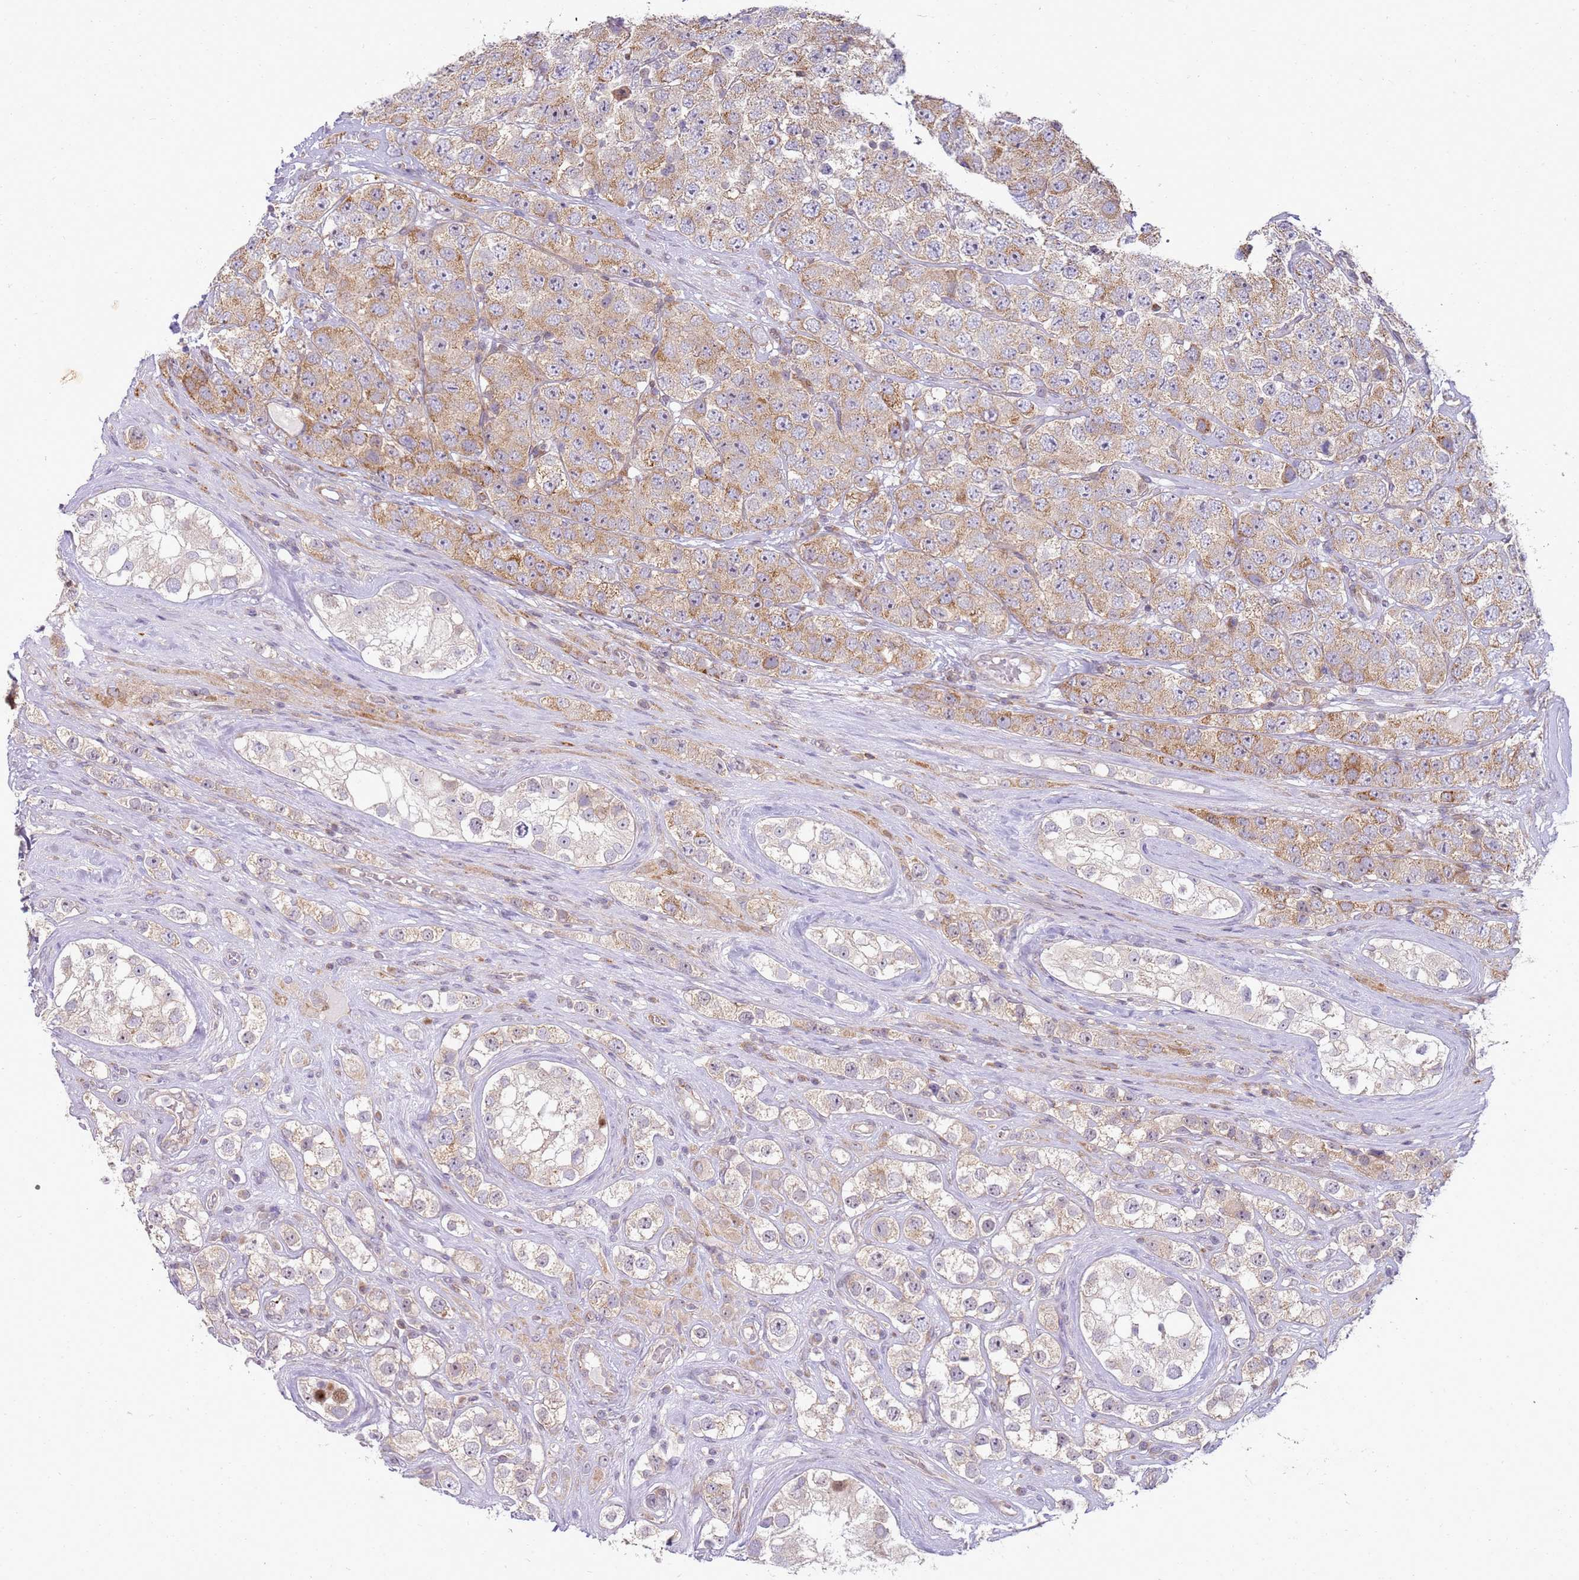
{"staining": {"intensity": "moderate", "quantity": ">75%", "location": "cytoplasmic/membranous"}, "tissue": "testis cancer", "cell_type": "Tumor cells", "image_type": "cancer", "snomed": [{"axis": "morphology", "description": "Seminoma, NOS"}, {"axis": "topography", "description": "Testis"}], "caption": "Protein staining demonstrates moderate cytoplasmic/membranous expression in about >75% of tumor cells in testis cancer (seminoma).", "gene": "GRAP", "patient": {"sex": "male", "age": 28}}